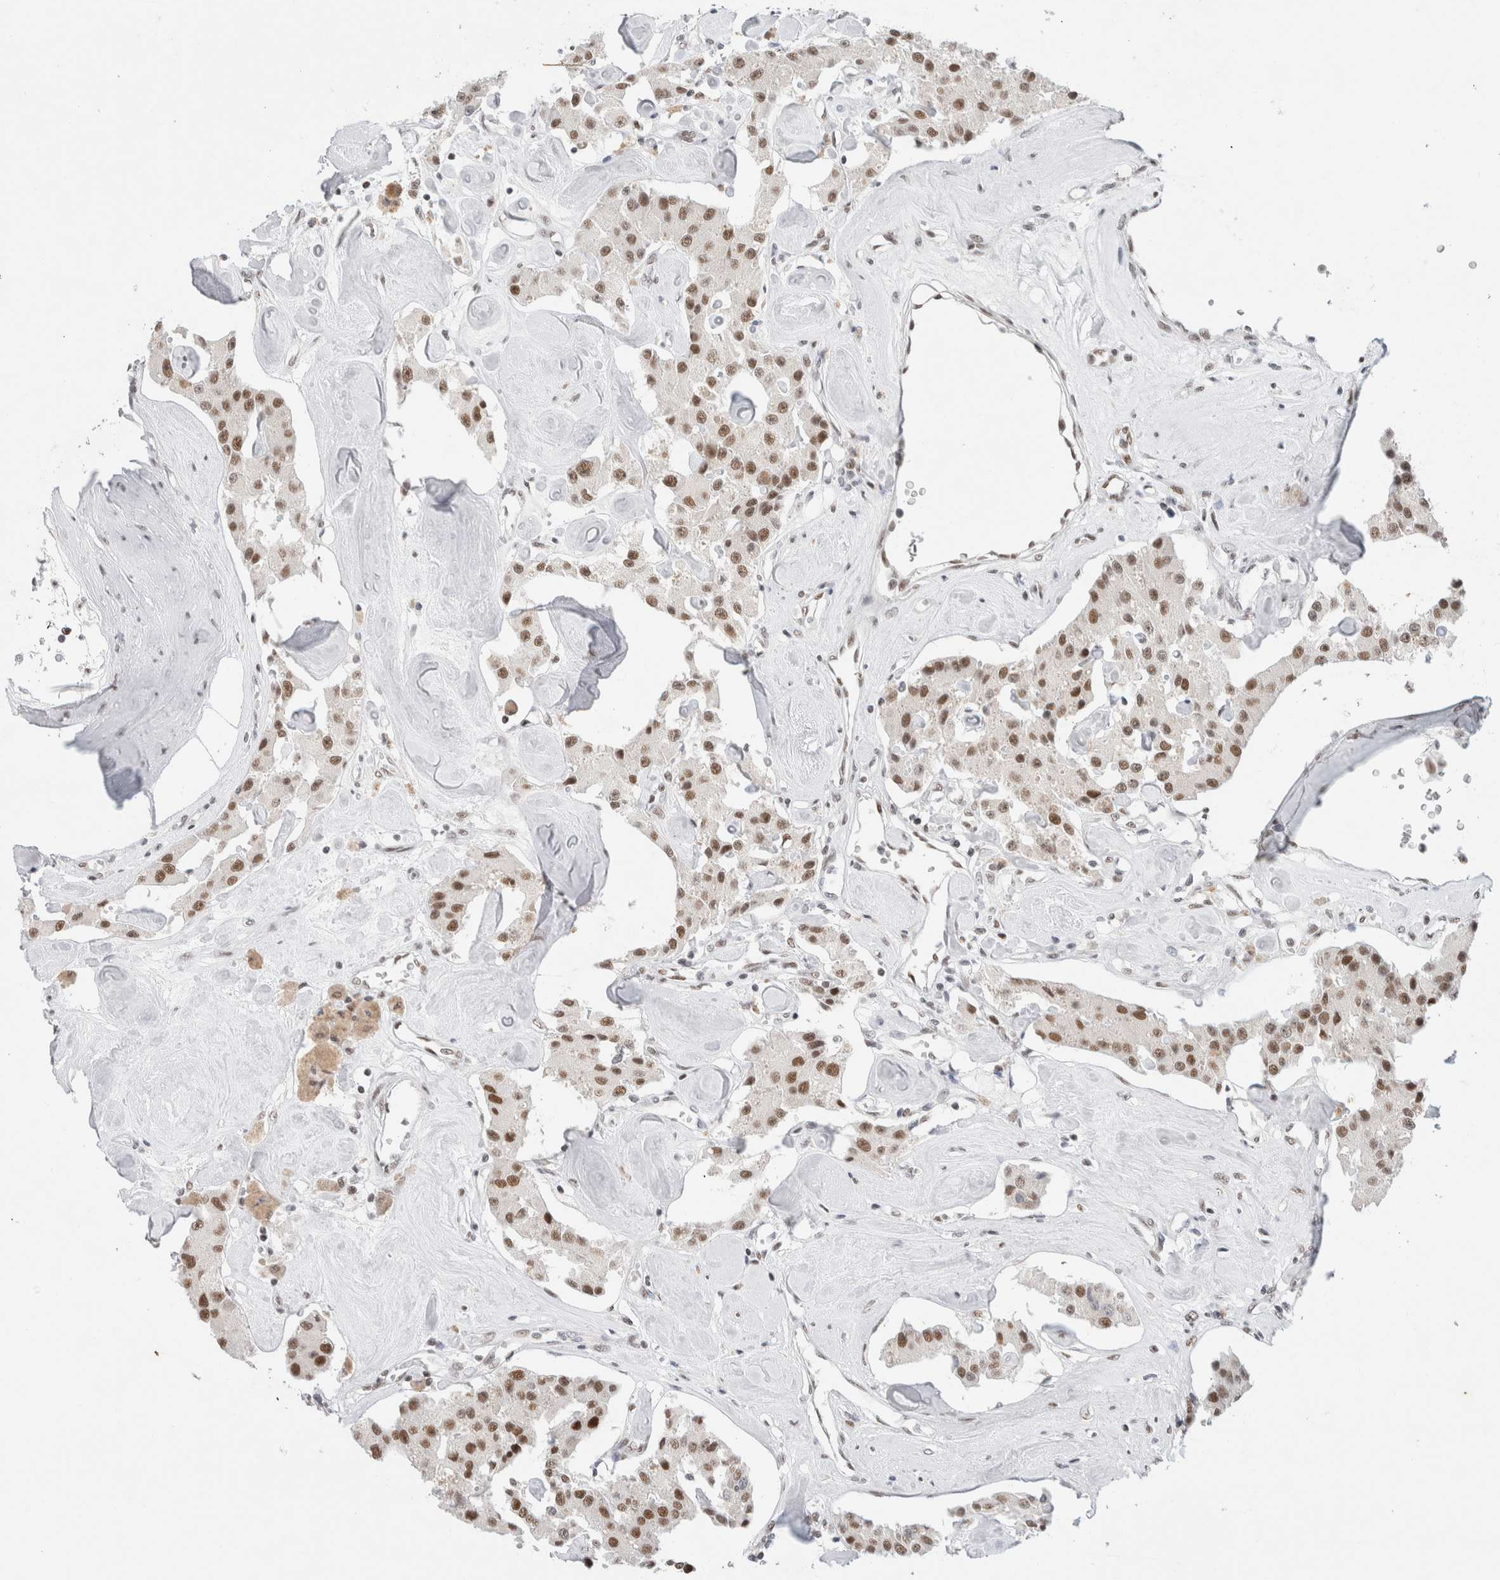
{"staining": {"intensity": "moderate", "quantity": ">75%", "location": "nuclear"}, "tissue": "carcinoid", "cell_type": "Tumor cells", "image_type": "cancer", "snomed": [{"axis": "morphology", "description": "Carcinoid, malignant, NOS"}, {"axis": "topography", "description": "Pancreas"}], "caption": "Carcinoid stained with a brown dye demonstrates moderate nuclear positive expression in approximately >75% of tumor cells.", "gene": "COPS7A", "patient": {"sex": "male", "age": 41}}